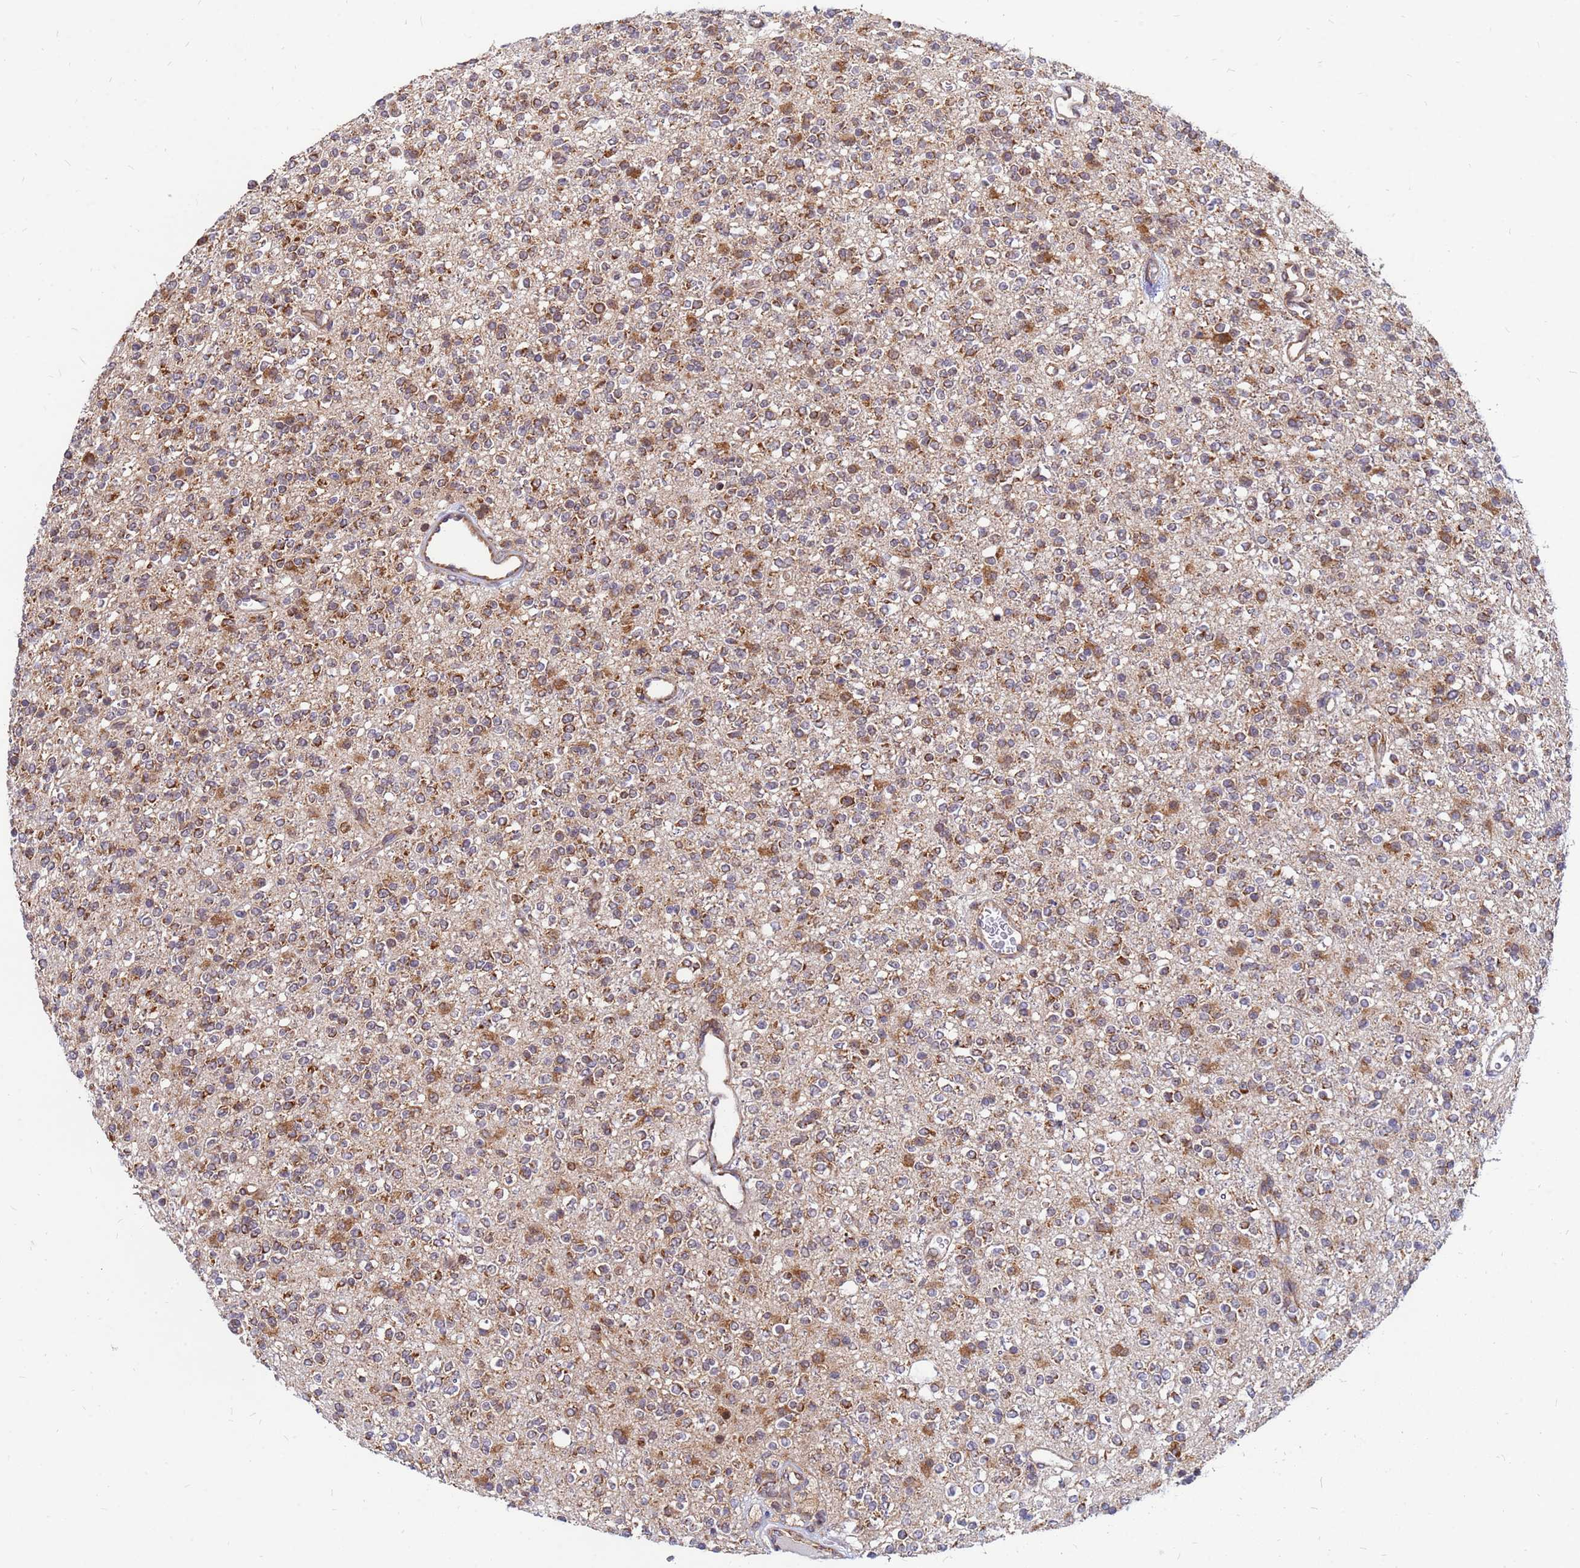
{"staining": {"intensity": "moderate", "quantity": "25%-75%", "location": "cytoplasmic/membranous"}, "tissue": "glioma", "cell_type": "Tumor cells", "image_type": "cancer", "snomed": [{"axis": "morphology", "description": "Glioma, malignant, High grade"}, {"axis": "topography", "description": "Brain"}], "caption": "Glioma tissue shows moderate cytoplasmic/membranous staining in approximately 25%-75% of tumor cells", "gene": "RPL8", "patient": {"sex": "male", "age": 34}}